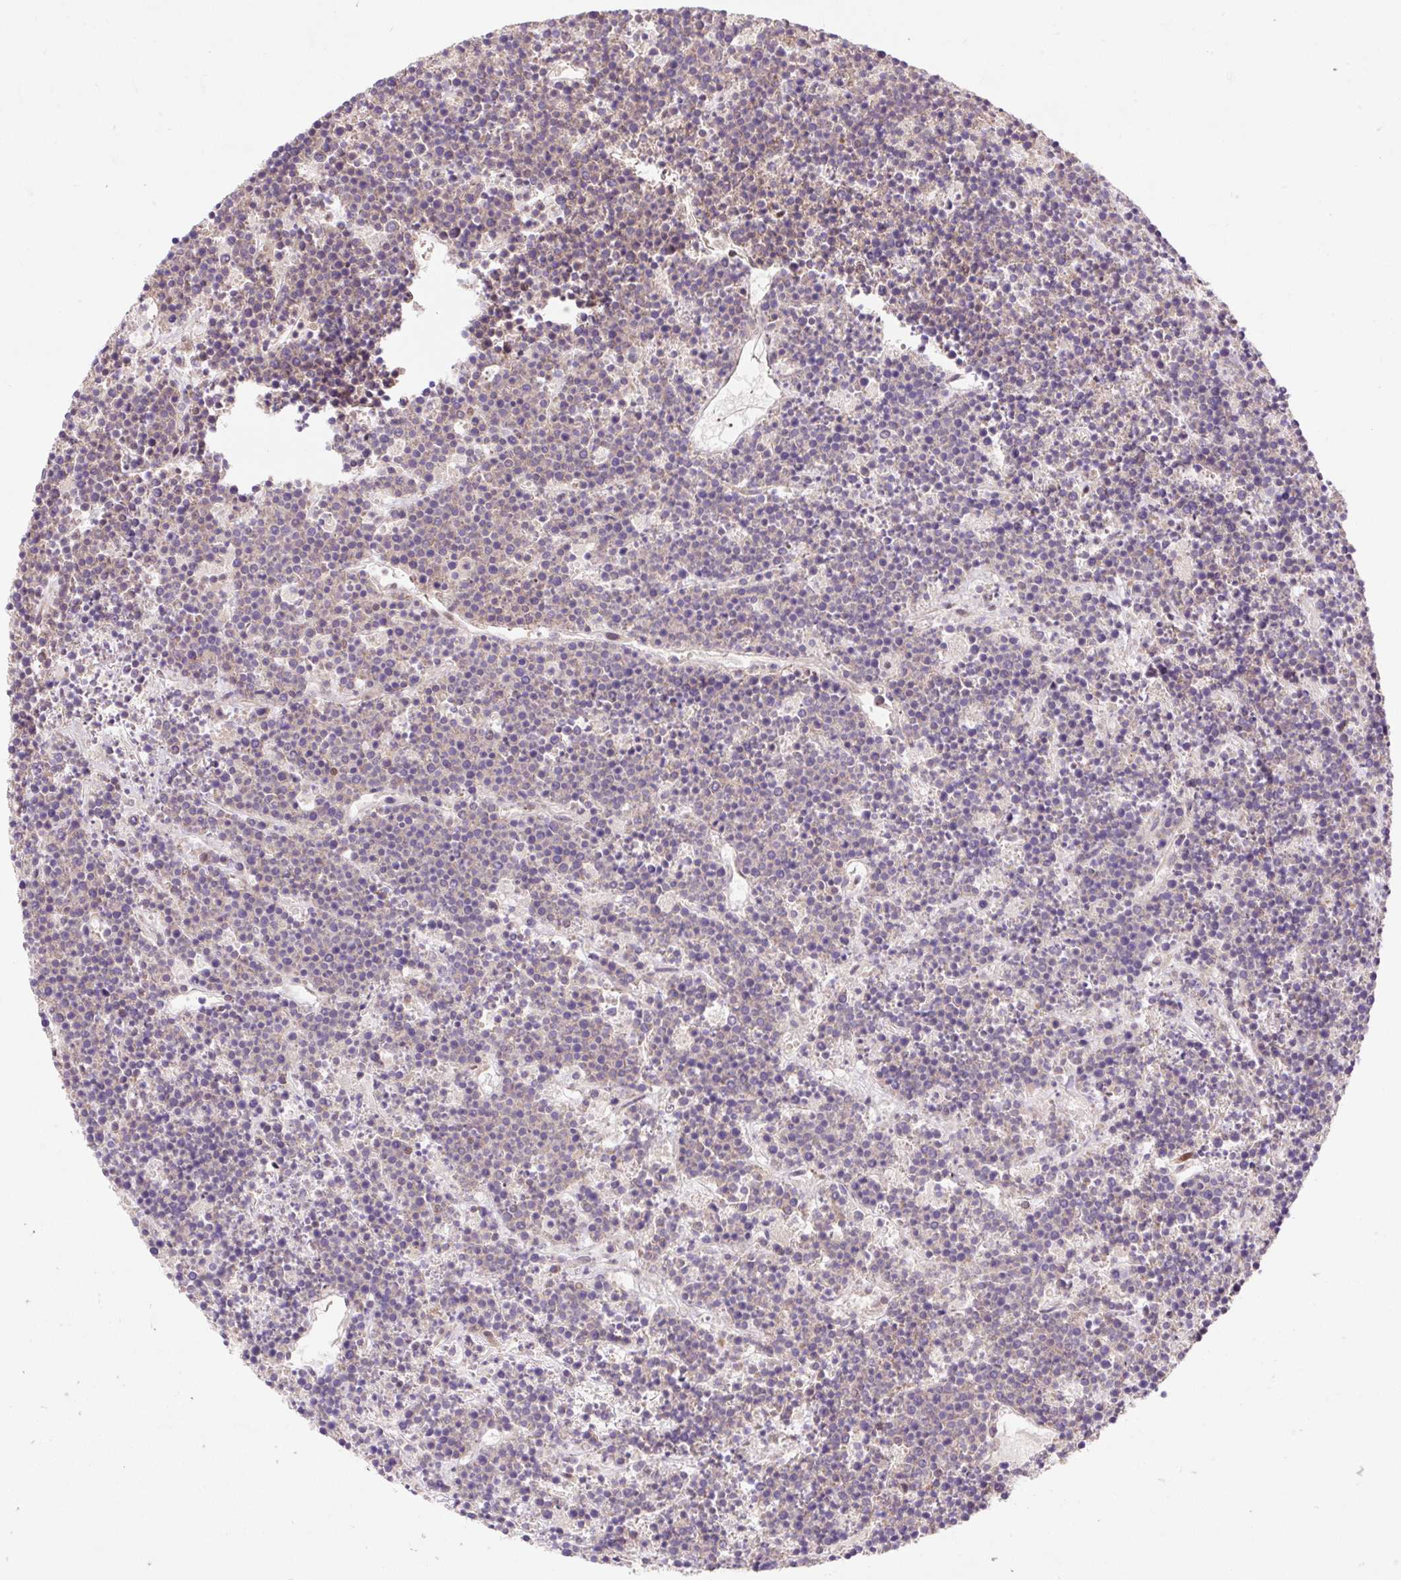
{"staining": {"intensity": "weak", "quantity": "<25%", "location": "cytoplasmic/membranous"}, "tissue": "lymphoma", "cell_type": "Tumor cells", "image_type": "cancer", "snomed": [{"axis": "morphology", "description": "Malignant lymphoma, non-Hodgkin's type, High grade"}, {"axis": "topography", "description": "Ovary"}], "caption": "This is an IHC image of human lymphoma. There is no expression in tumor cells.", "gene": "HFE", "patient": {"sex": "female", "age": 56}}